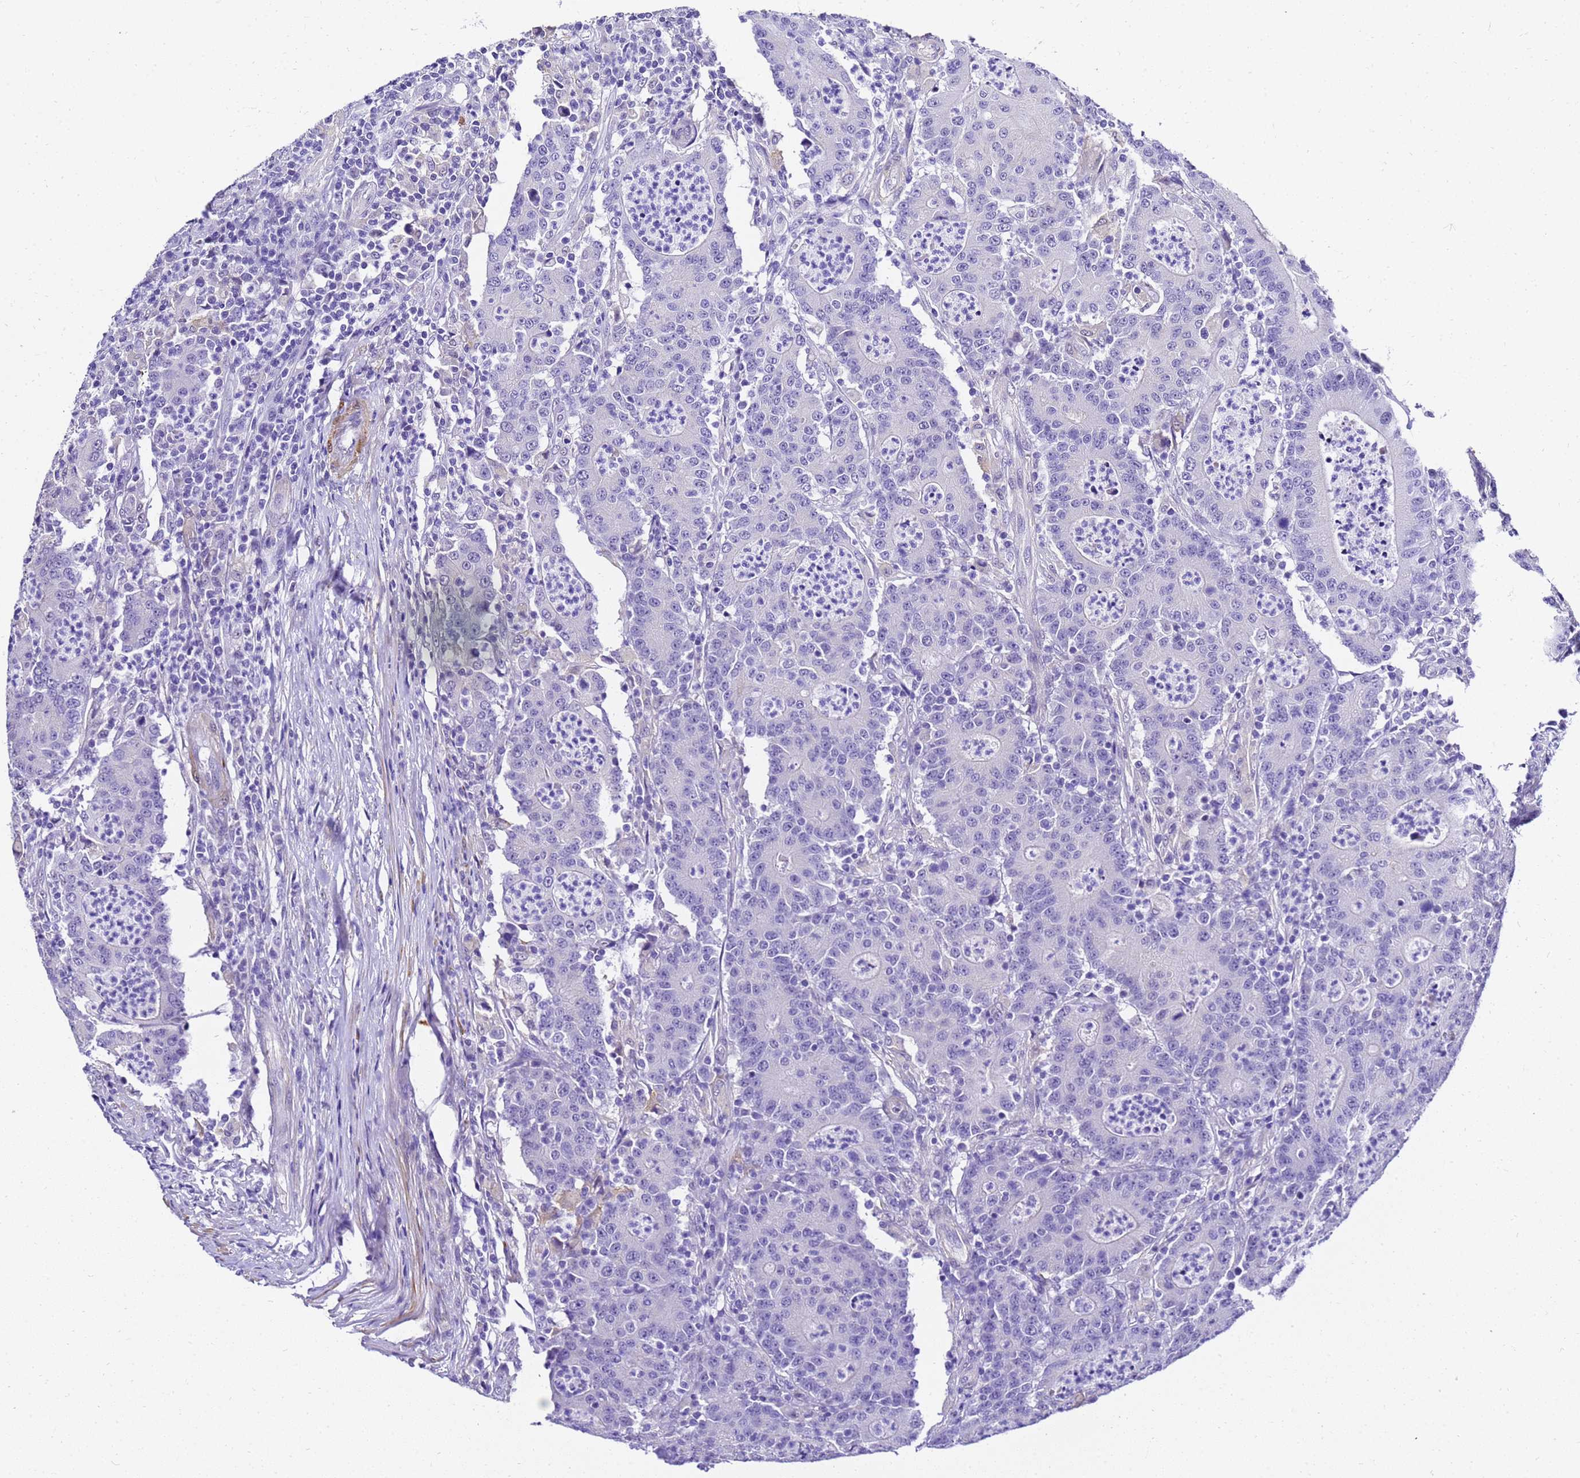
{"staining": {"intensity": "negative", "quantity": "none", "location": "none"}, "tissue": "colorectal cancer", "cell_type": "Tumor cells", "image_type": "cancer", "snomed": [{"axis": "morphology", "description": "Adenocarcinoma, NOS"}, {"axis": "topography", "description": "Colon"}], "caption": "An image of colorectal cancer stained for a protein displays no brown staining in tumor cells. (Stains: DAB IHC with hematoxylin counter stain, Microscopy: brightfield microscopy at high magnification).", "gene": "HSPB6", "patient": {"sex": "male", "age": 83}}